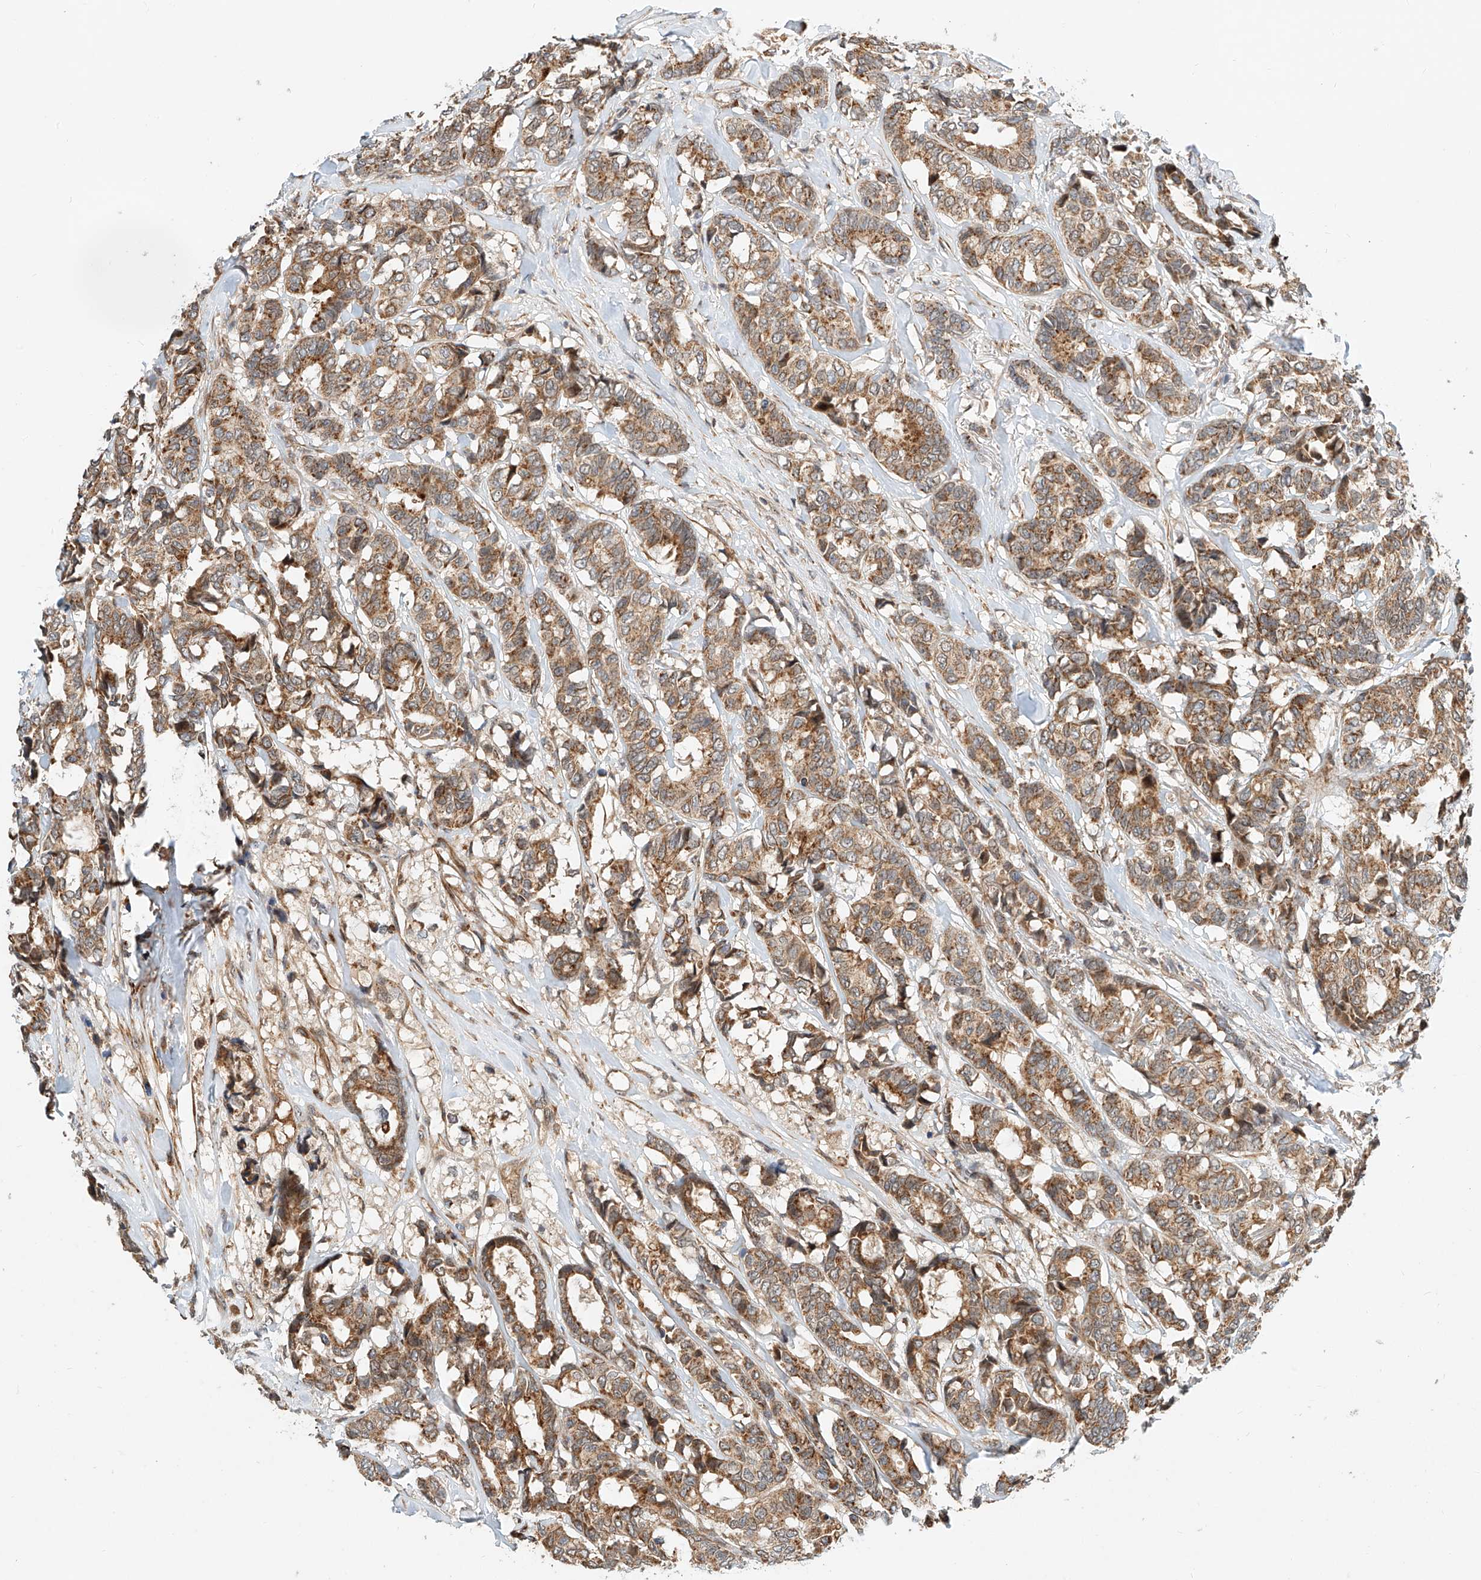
{"staining": {"intensity": "moderate", "quantity": ">75%", "location": "cytoplasmic/membranous"}, "tissue": "breast cancer", "cell_type": "Tumor cells", "image_type": "cancer", "snomed": [{"axis": "morphology", "description": "Duct carcinoma"}, {"axis": "topography", "description": "Breast"}], "caption": "An image showing moderate cytoplasmic/membranous staining in approximately >75% of tumor cells in breast cancer, as visualized by brown immunohistochemical staining.", "gene": "CPAMD8", "patient": {"sex": "female", "age": 87}}